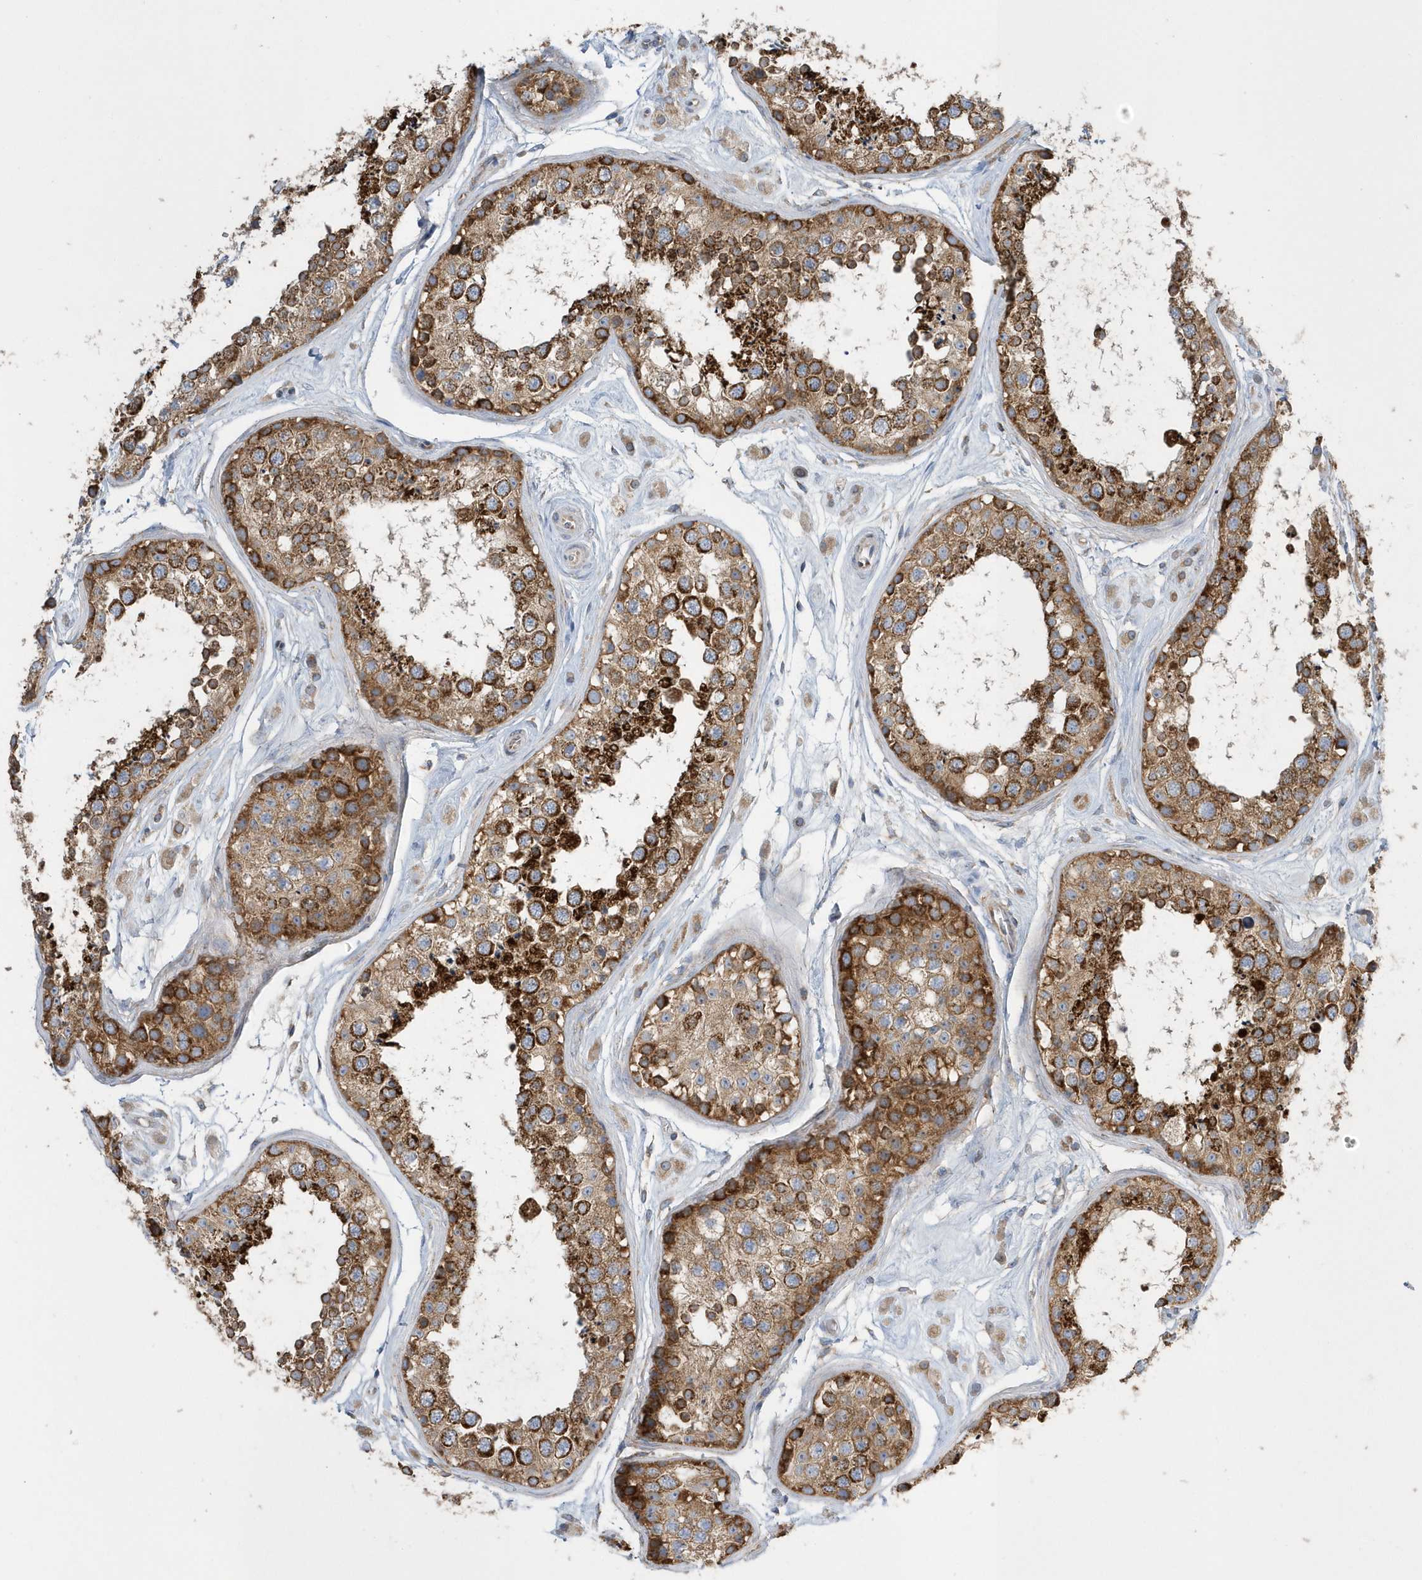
{"staining": {"intensity": "strong", "quantity": ">75%", "location": "cytoplasmic/membranous"}, "tissue": "testis", "cell_type": "Cells in seminiferous ducts", "image_type": "normal", "snomed": [{"axis": "morphology", "description": "Normal tissue, NOS"}, {"axis": "topography", "description": "Testis"}], "caption": "The micrograph displays a brown stain indicating the presence of a protein in the cytoplasmic/membranous of cells in seminiferous ducts in testis.", "gene": "SPATA5", "patient": {"sex": "male", "age": 25}}